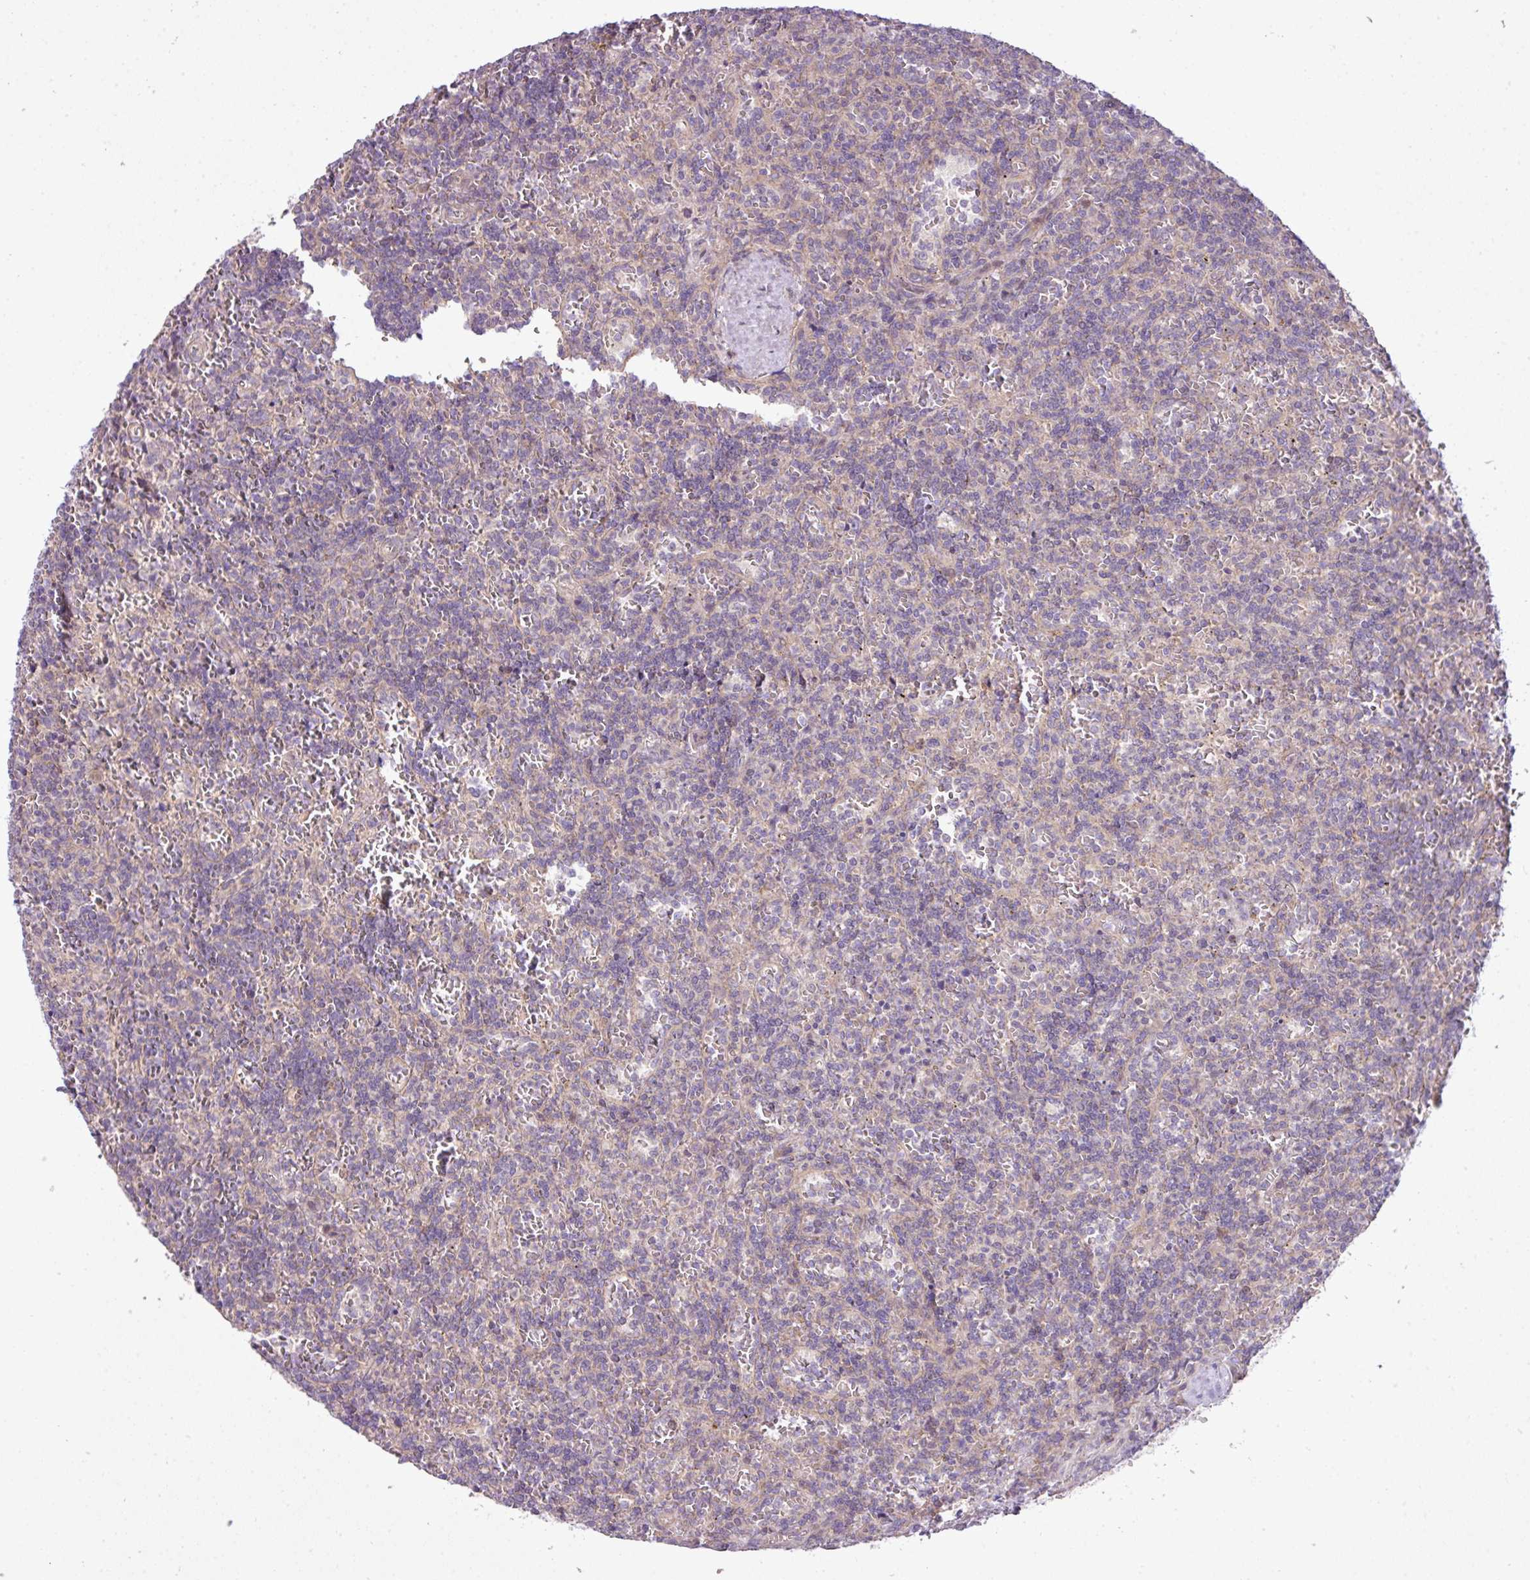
{"staining": {"intensity": "negative", "quantity": "none", "location": "none"}, "tissue": "lymphoma", "cell_type": "Tumor cells", "image_type": "cancer", "snomed": [{"axis": "morphology", "description": "Malignant lymphoma, non-Hodgkin's type, Low grade"}, {"axis": "topography", "description": "Spleen"}], "caption": "High power microscopy image of an immunohistochemistry image of lymphoma, revealing no significant expression in tumor cells.", "gene": "COX18", "patient": {"sex": "male", "age": 73}}